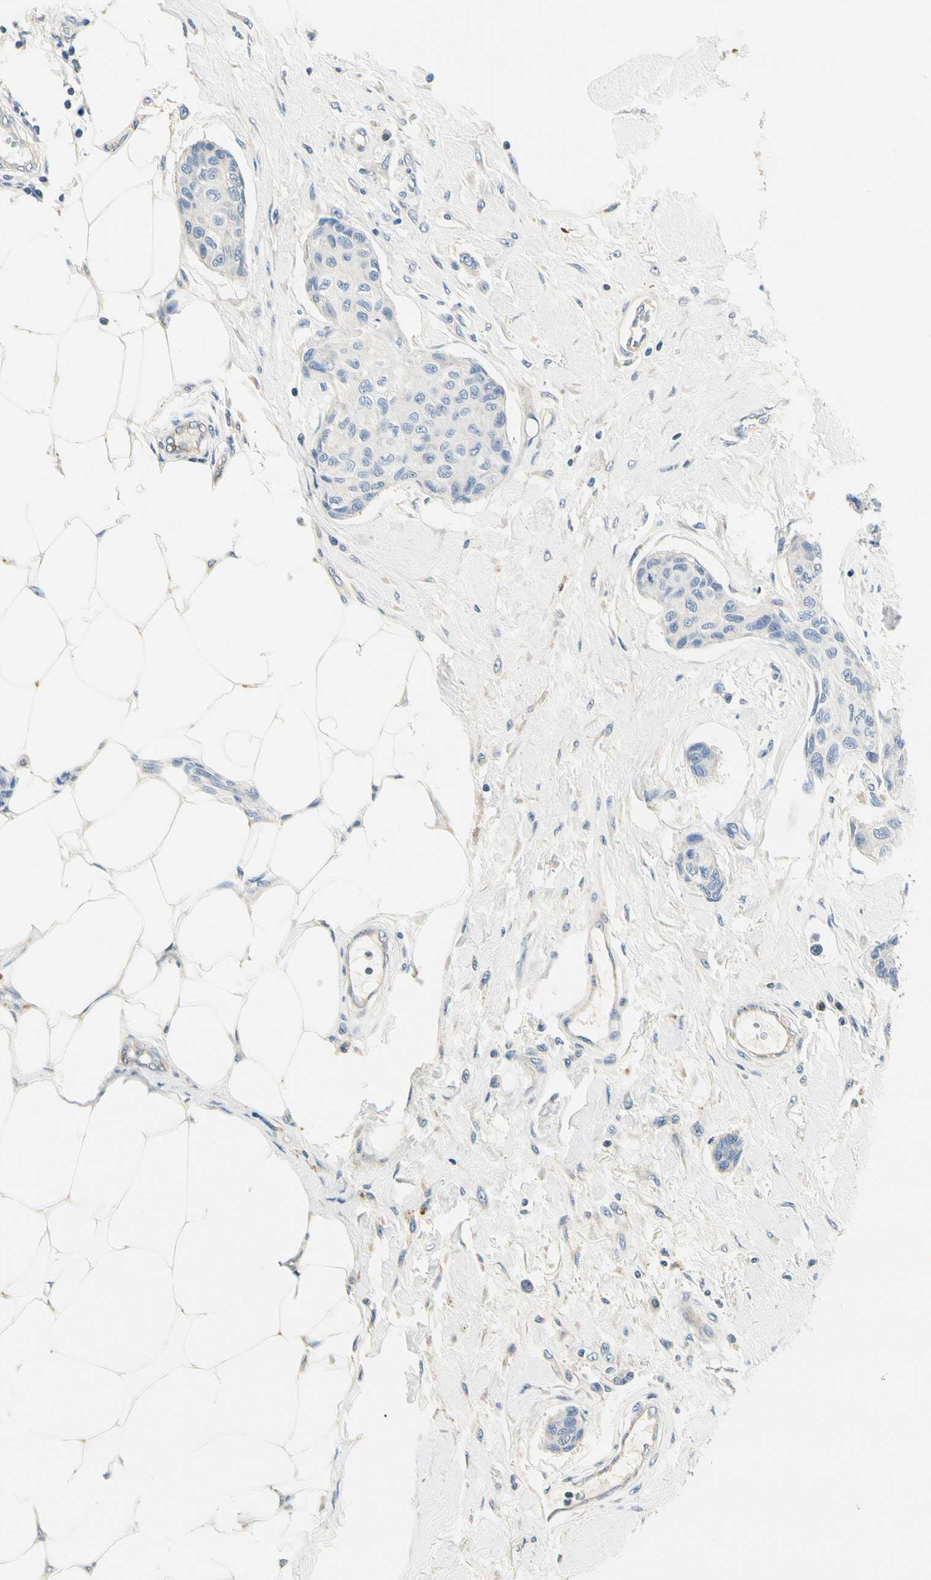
{"staining": {"intensity": "negative", "quantity": "none", "location": "none"}, "tissue": "breast cancer", "cell_type": "Tumor cells", "image_type": "cancer", "snomed": [{"axis": "morphology", "description": "Duct carcinoma"}, {"axis": "topography", "description": "Breast"}], "caption": "Tumor cells are negative for brown protein staining in invasive ductal carcinoma (breast). Nuclei are stained in blue.", "gene": "TGFBR3", "patient": {"sex": "female", "age": 80}}